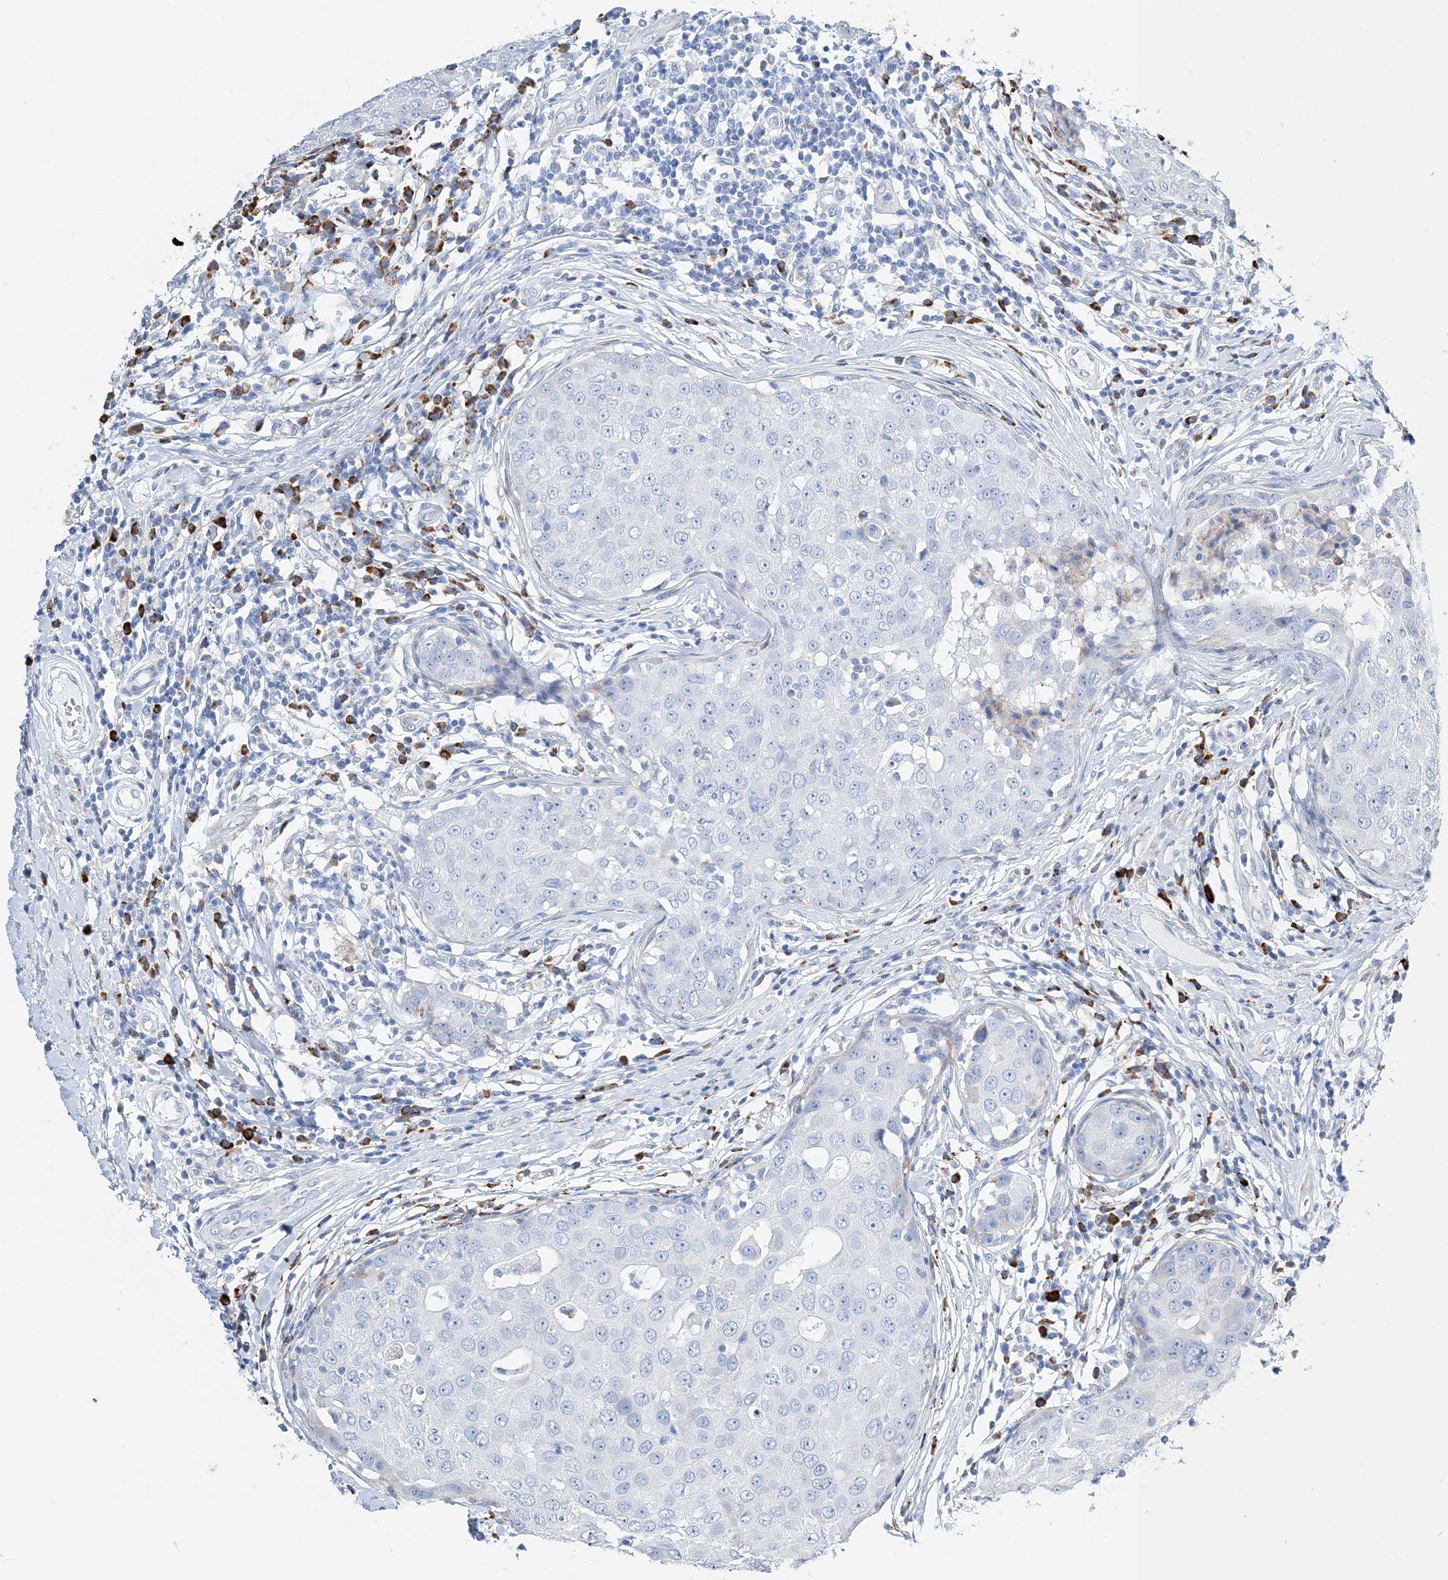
{"staining": {"intensity": "negative", "quantity": "none", "location": "none"}, "tissue": "breast cancer", "cell_type": "Tumor cells", "image_type": "cancer", "snomed": [{"axis": "morphology", "description": "Duct carcinoma"}, {"axis": "topography", "description": "Breast"}], "caption": "Infiltrating ductal carcinoma (breast) stained for a protein using IHC displays no positivity tumor cells.", "gene": "TSPYL6", "patient": {"sex": "female", "age": 27}}